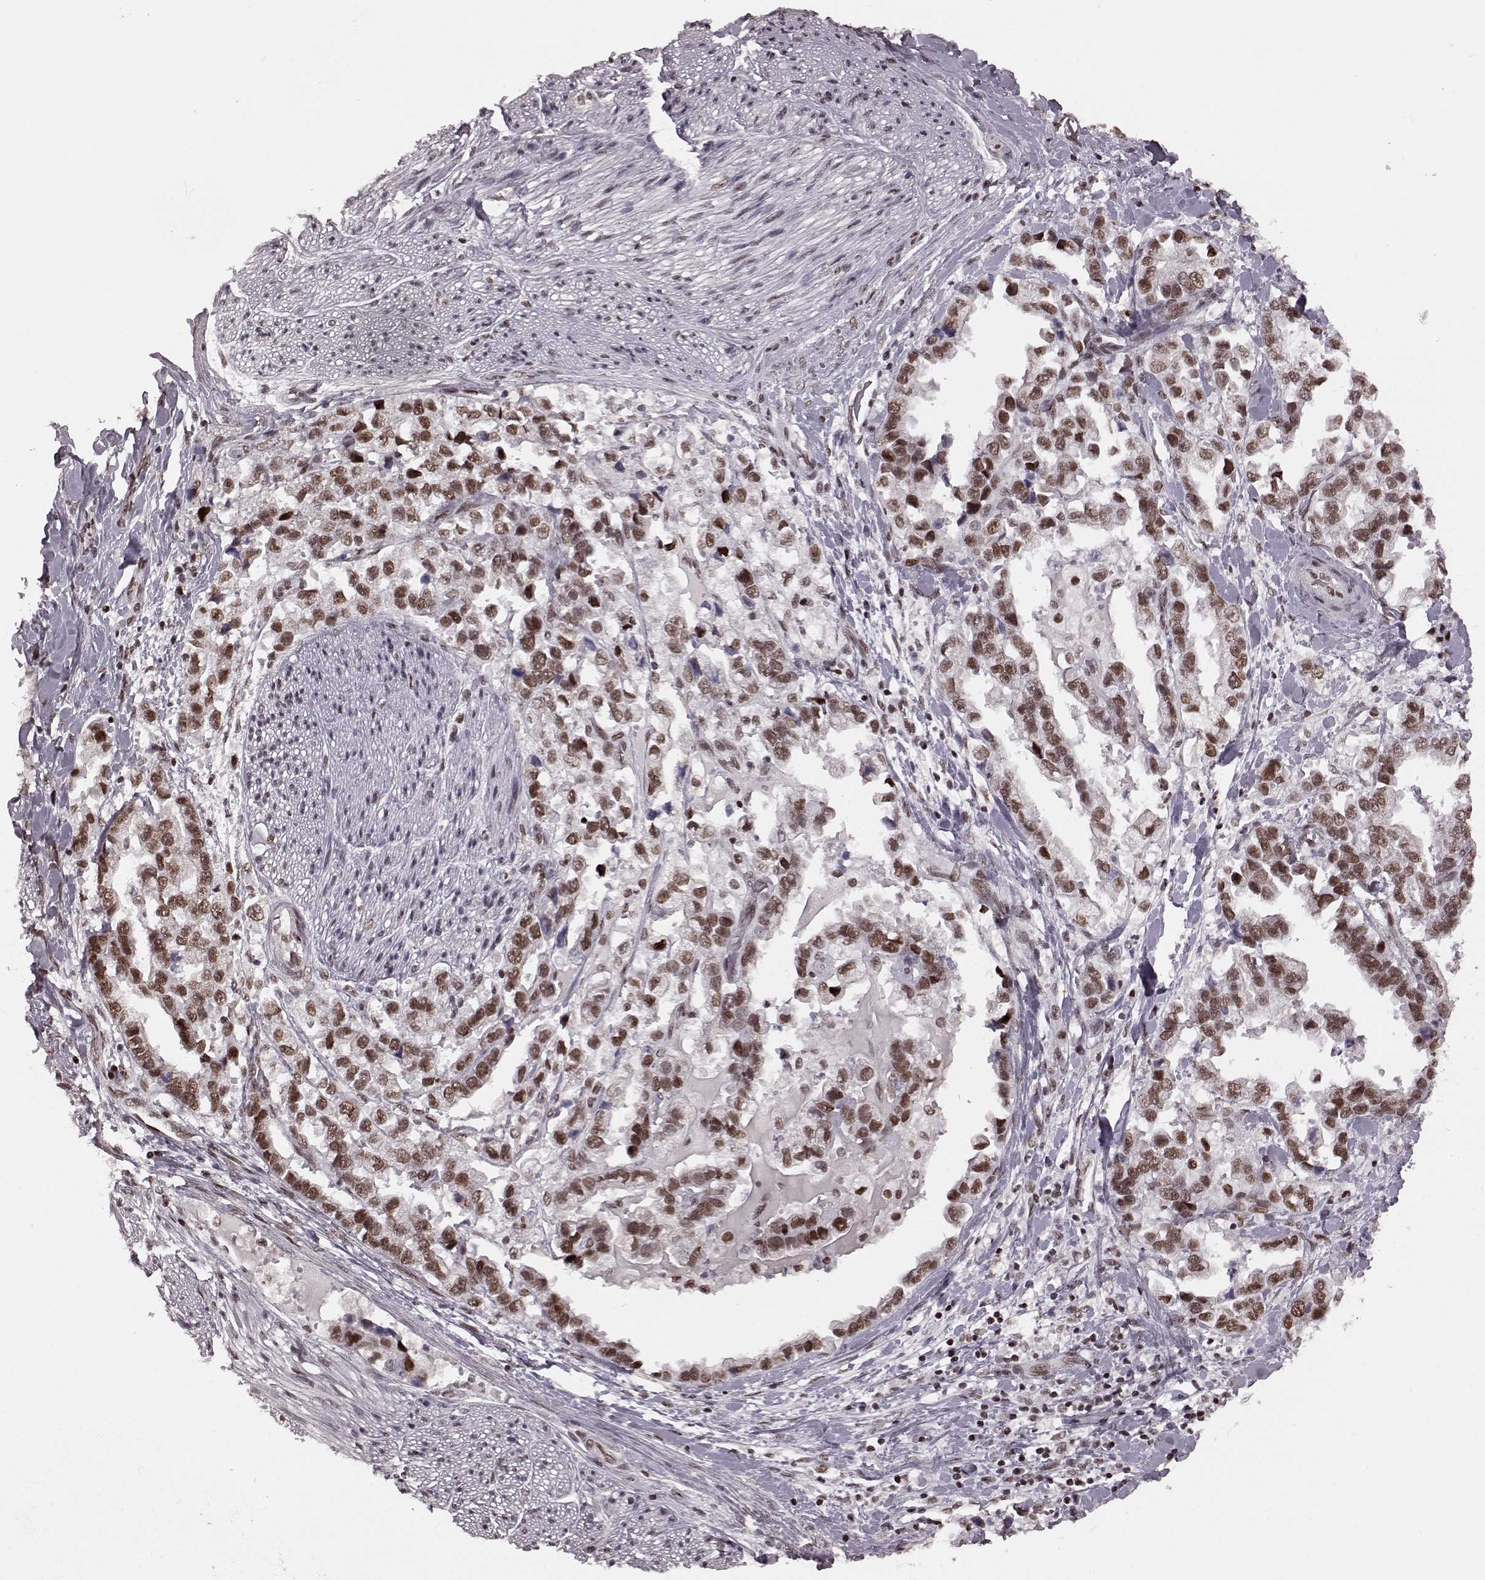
{"staining": {"intensity": "moderate", "quantity": ">75%", "location": "nuclear"}, "tissue": "stomach cancer", "cell_type": "Tumor cells", "image_type": "cancer", "snomed": [{"axis": "morphology", "description": "Adenocarcinoma, NOS"}, {"axis": "topography", "description": "Stomach"}], "caption": "Immunohistochemistry staining of stomach cancer, which demonstrates medium levels of moderate nuclear positivity in about >75% of tumor cells indicating moderate nuclear protein positivity. The staining was performed using DAB (brown) for protein detection and nuclei were counterstained in hematoxylin (blue).", "gene": "NR2C1", "patient": {"sex": "male", "age": 59}}